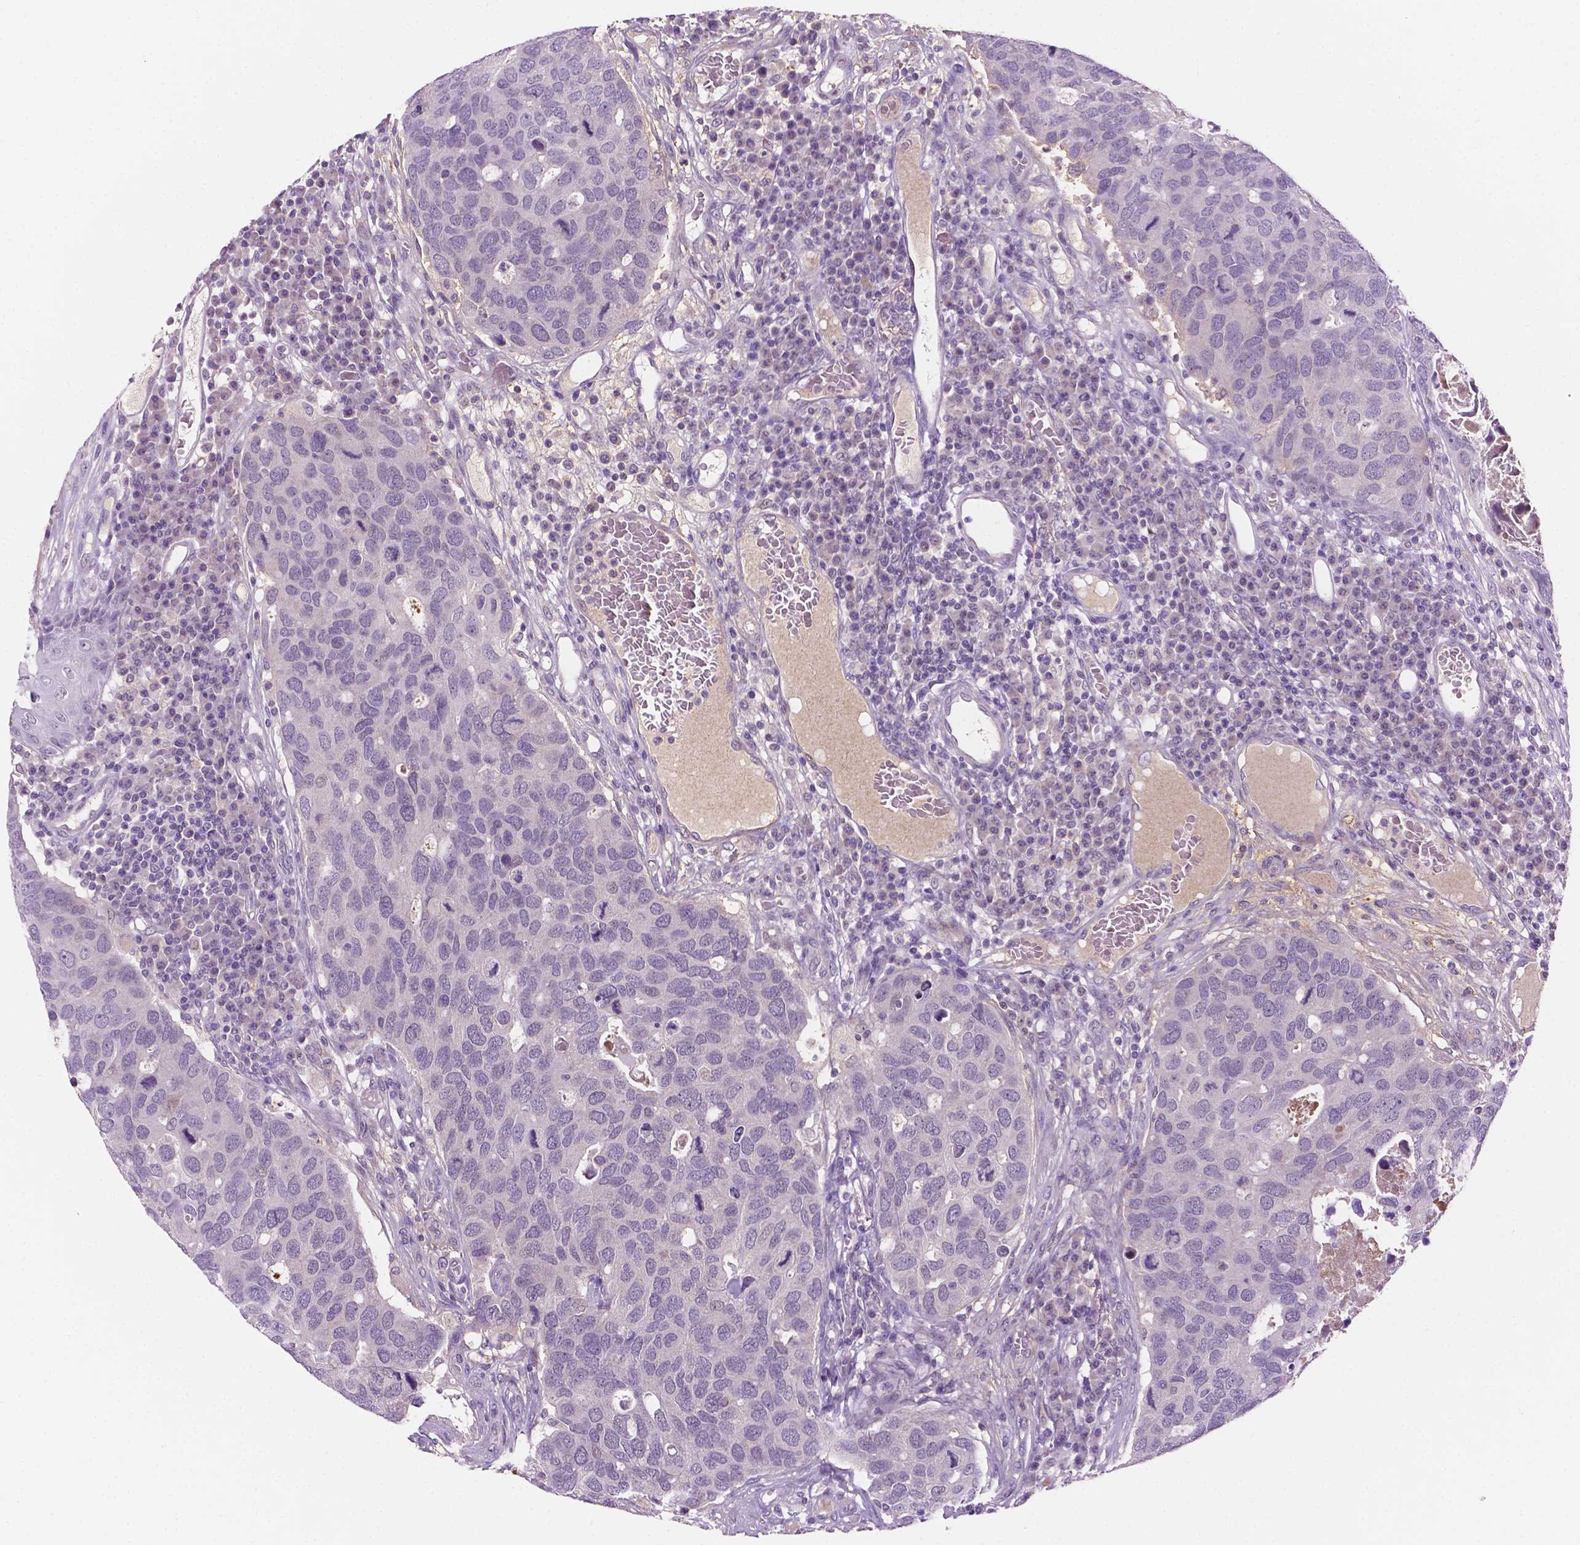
{"staining": {"intensity": "negative", "quantity": "none", "location": "none"}, "tissue": "breast cancer", "cell_type": "Tumor cells", "image_type": "cancer", "snomed": [{"axis": "morphology", "description": "Duct carcinoma"}, {"axis": "topography", "description": "Breast"}], "caption": "This image is of breast cancer (invasive ductal carcinoma) stained with IHC to label a protein in brown with the nuclei are counter-stained blue. There is no staining in tumor cells. Nuclei are stained in blue.", "gene": "FBLN1", "patient": {"sex": "female", "age": 83}}